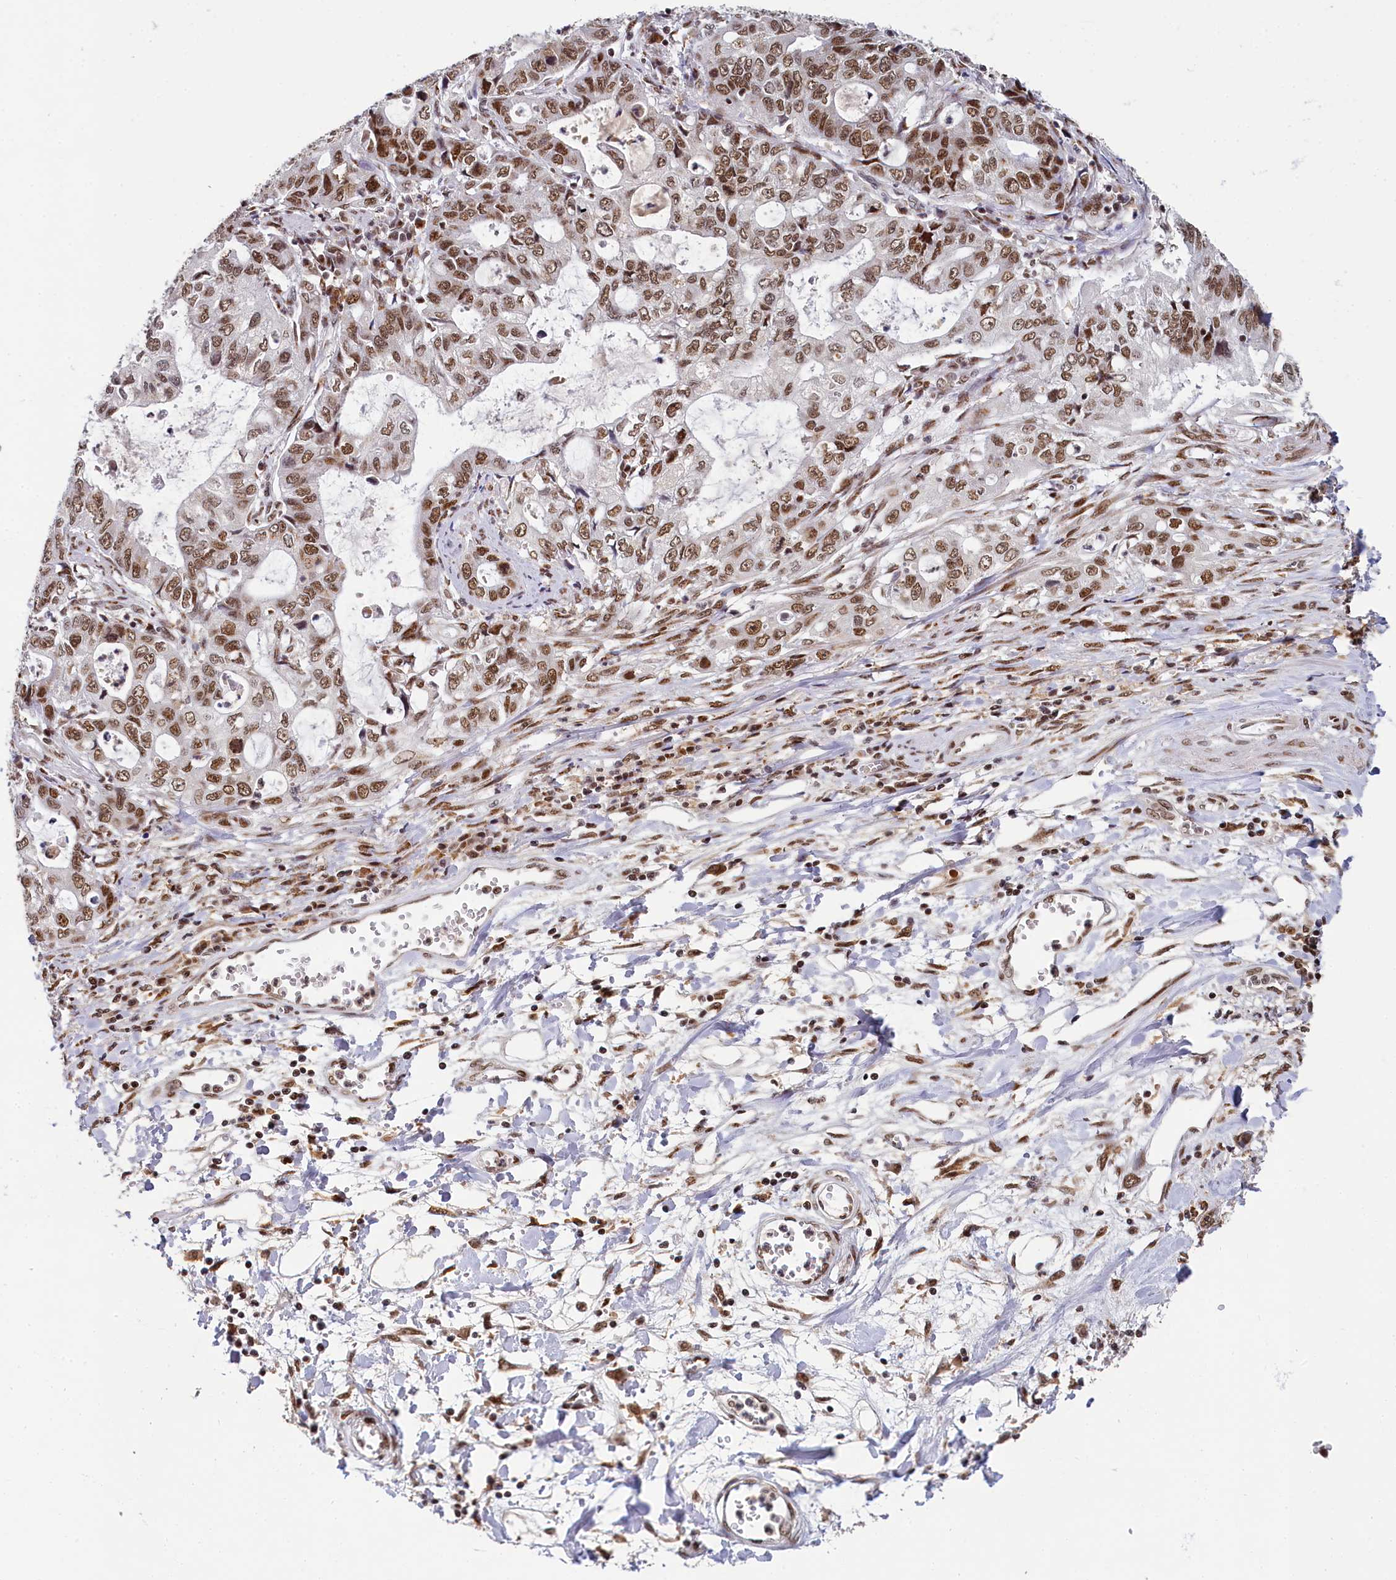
{"staining": {"intensity": "moderate", "quantity": ">75%", "location": "nuclear"}, "tissue": "stomach cancer", "cell_type": "Tumor cells", "image_type": "cancer", "snomed": [{"axis": "morphology", "description": "Adenocarcinoma, NOS"}, {"axis": "topography", "description": "Stomach, upper"}], "caption": "Protein analysis of adenocarcinoma (stomach) tissue reveals moderate nuclear positivity in about >75% of tumor cells.", "gene": "PPHLN1", "patient": {"sex": "female", "age": 52}}